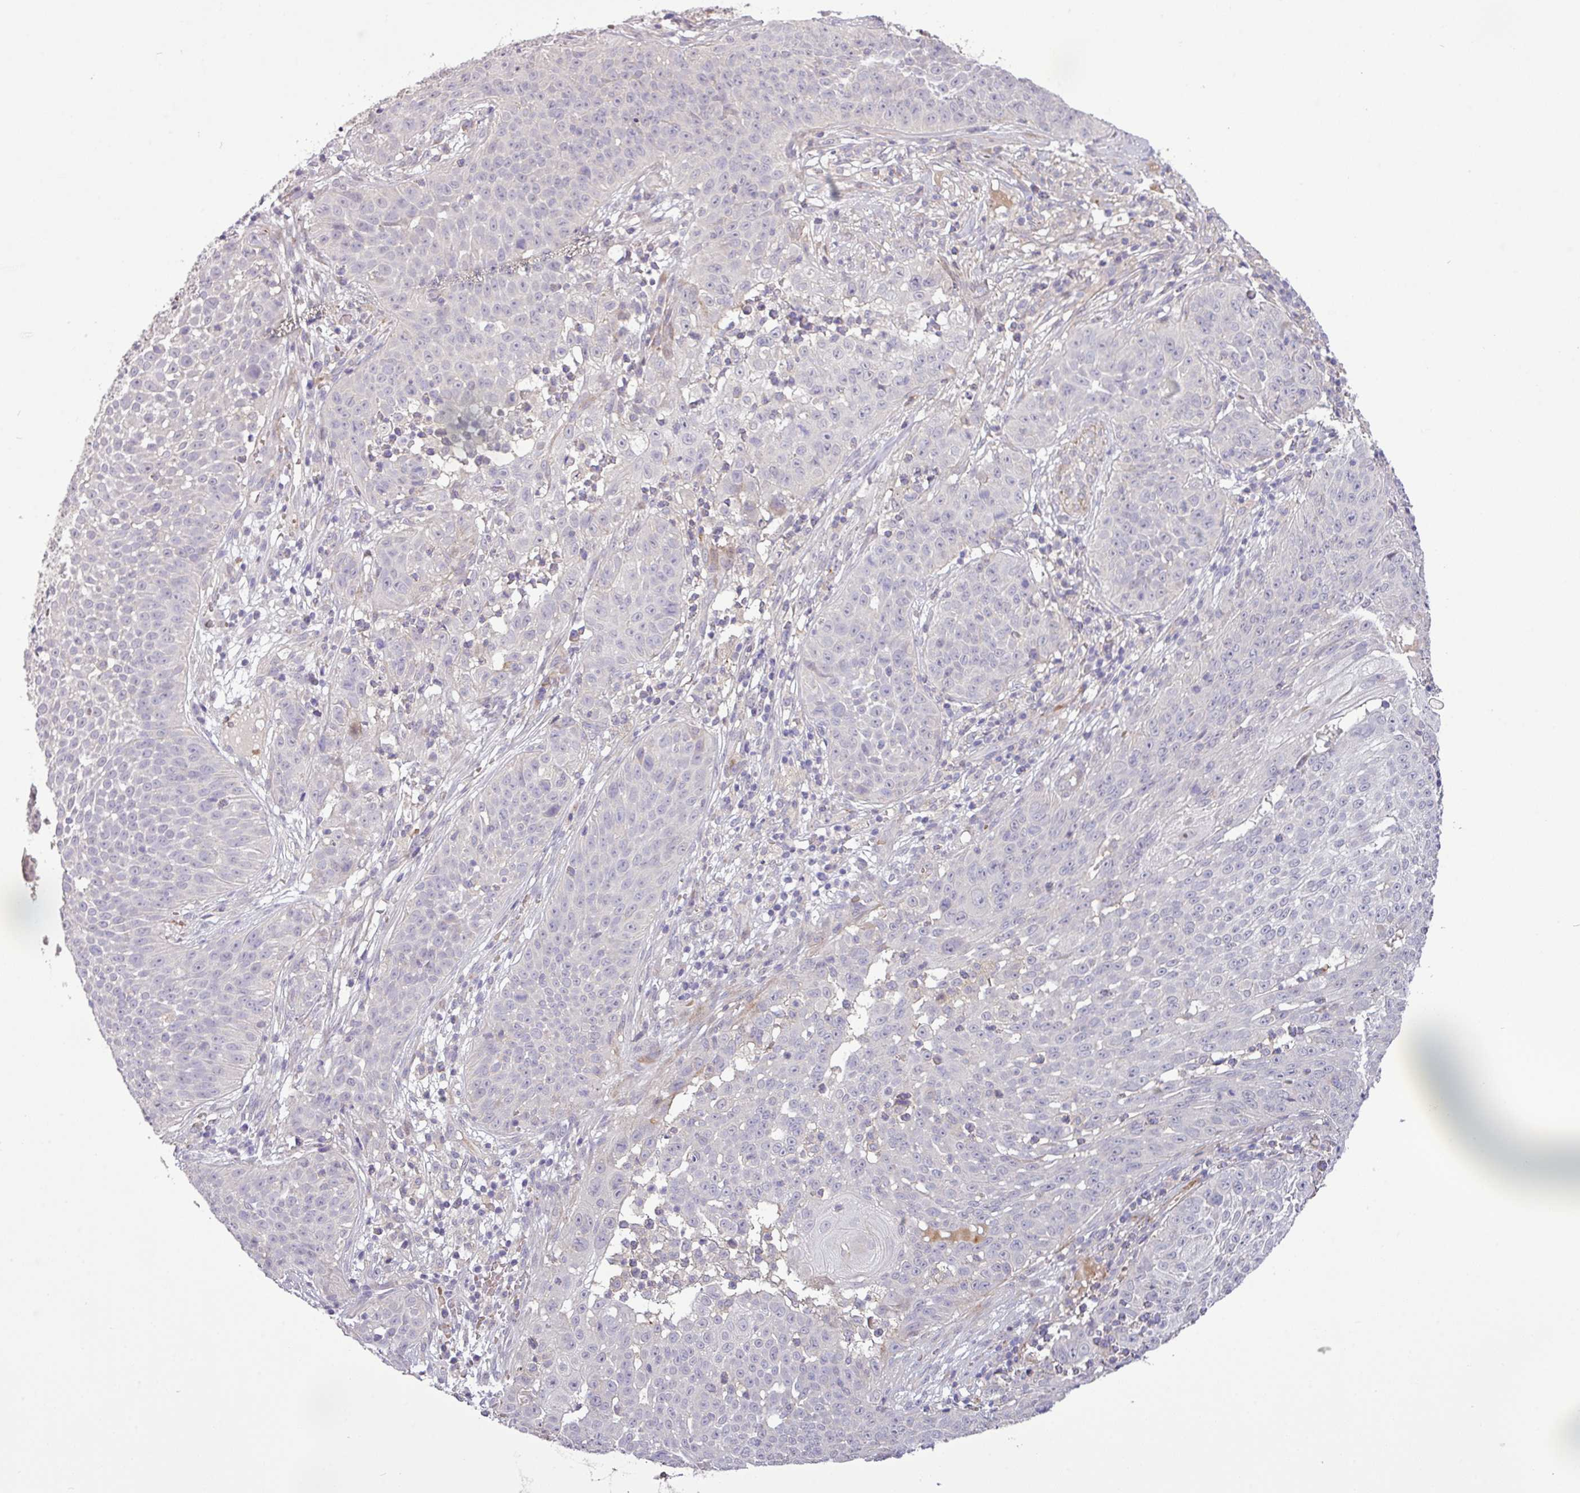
{"staining": {"intensity": "negative", "quantity": "none", "location": "none"}, "tissue": "skin cancer", "cell_type": "Tumor cells", "image_type": "cancer", "snomed": [{"axis": "morphology", "description": "Squamous cell carcinoma, NOS"}, {"axis": "topography", "description": "Skin"}], "caption": "Immunohistochemical staining of human skin cancer demonstrates no significant positivity in tumor cells.", "gene": "TPRA1", "patient": {"sex": "male", "age": 24}}